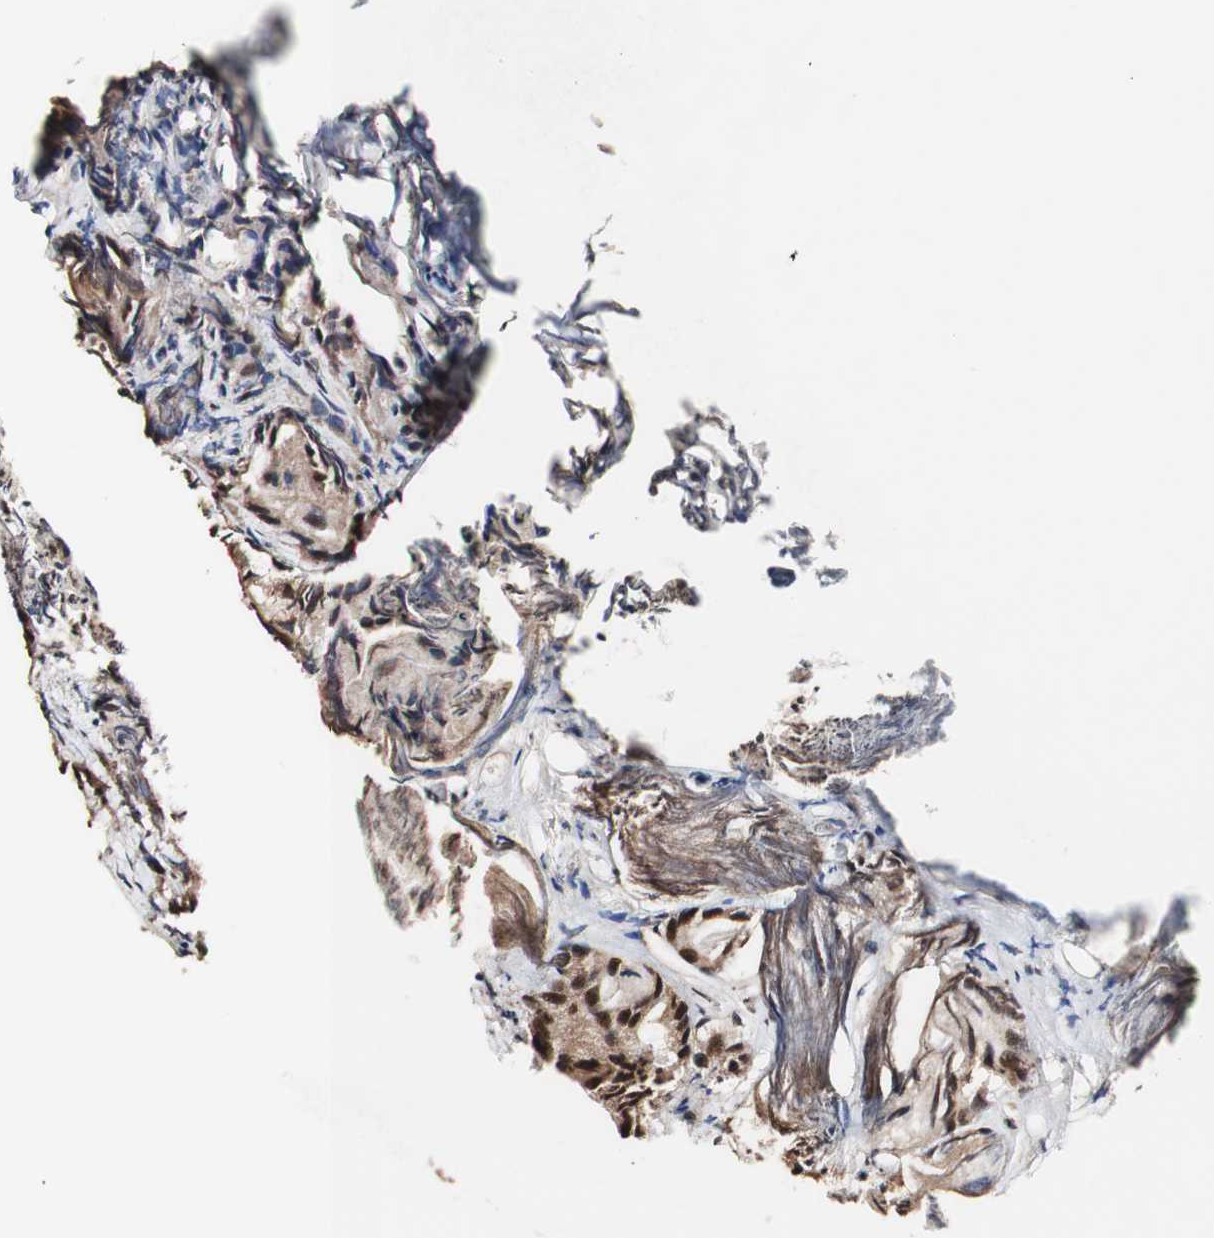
{"staining": {"intensity": "strong", "quantity": "25%-75%", "location": "cytoplasmic/membranous,nuclear"}, "tissue": "prostate cancer", "cell_type": "Tumor cells", "image_type": "cancer", "snomed": [{"axis": "morphology", "description": "Adenocarcinoma, Low grade"}, {"axis": "topography", "description": "Prostate"}], "caption": "A brown stain shows strong cytoplasmic/membranous and nuclear expression of a protein in prostate cancer (low-grade adenocarcinoma) tumor cells.", "gene": "PIDD1", "patient": {"sex": "male", "age": 72}}